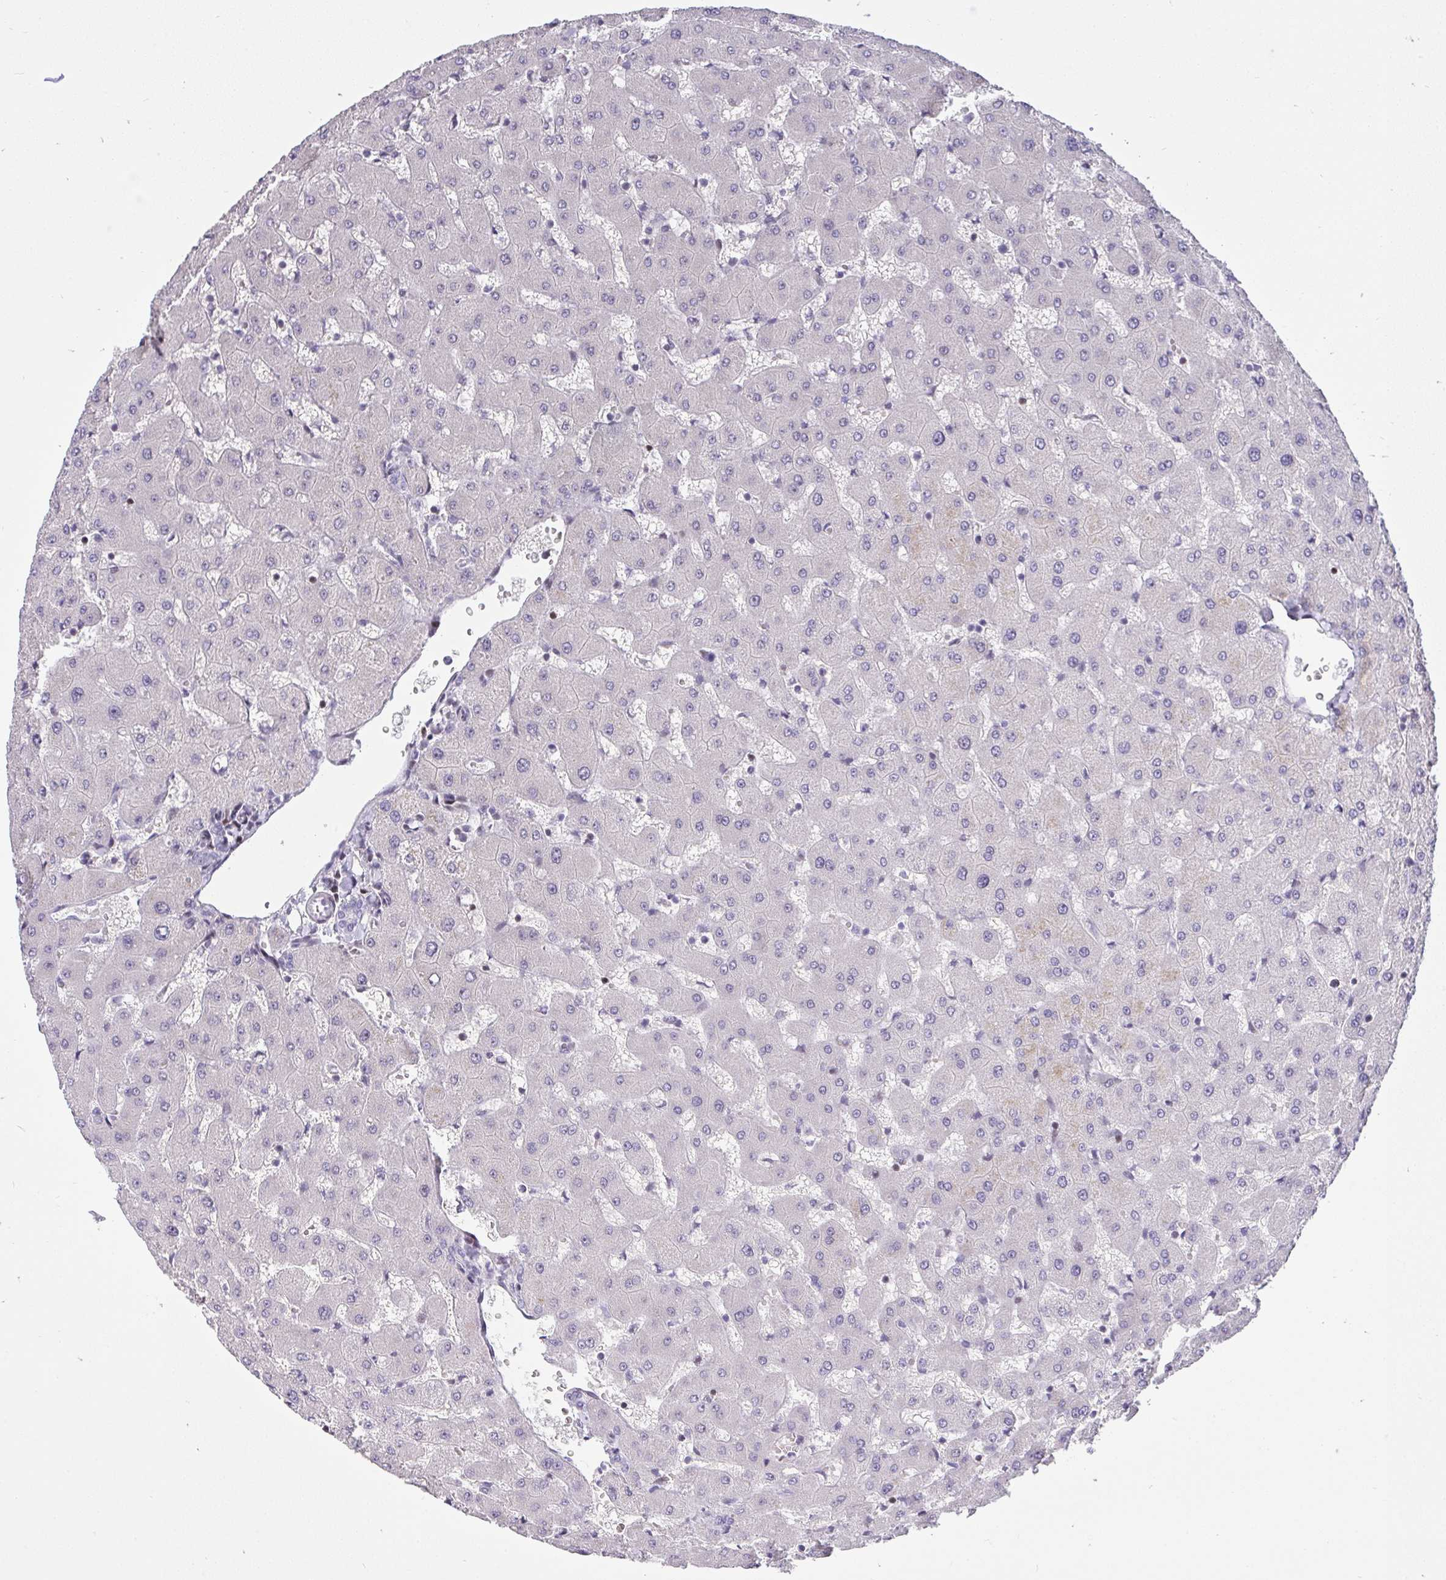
{"staining": {"intensity": "negative", "quantity": "none", "location": "none"}, "tissue": "liver", "cell_type": "Cholangiocytes", "image_type": "normal", "snomed": [{"axis": "morphology", "description": "Normal tissue, NOS"}, {"axis": "topography", "description": "Liver"}], "caption": "The immunohistochemistry (IHC) photomicrograph has no significant staining in cholangiocytes of liver.", "gene": "PLPPR3", "patient": {"sex": "female", "age": 63}}